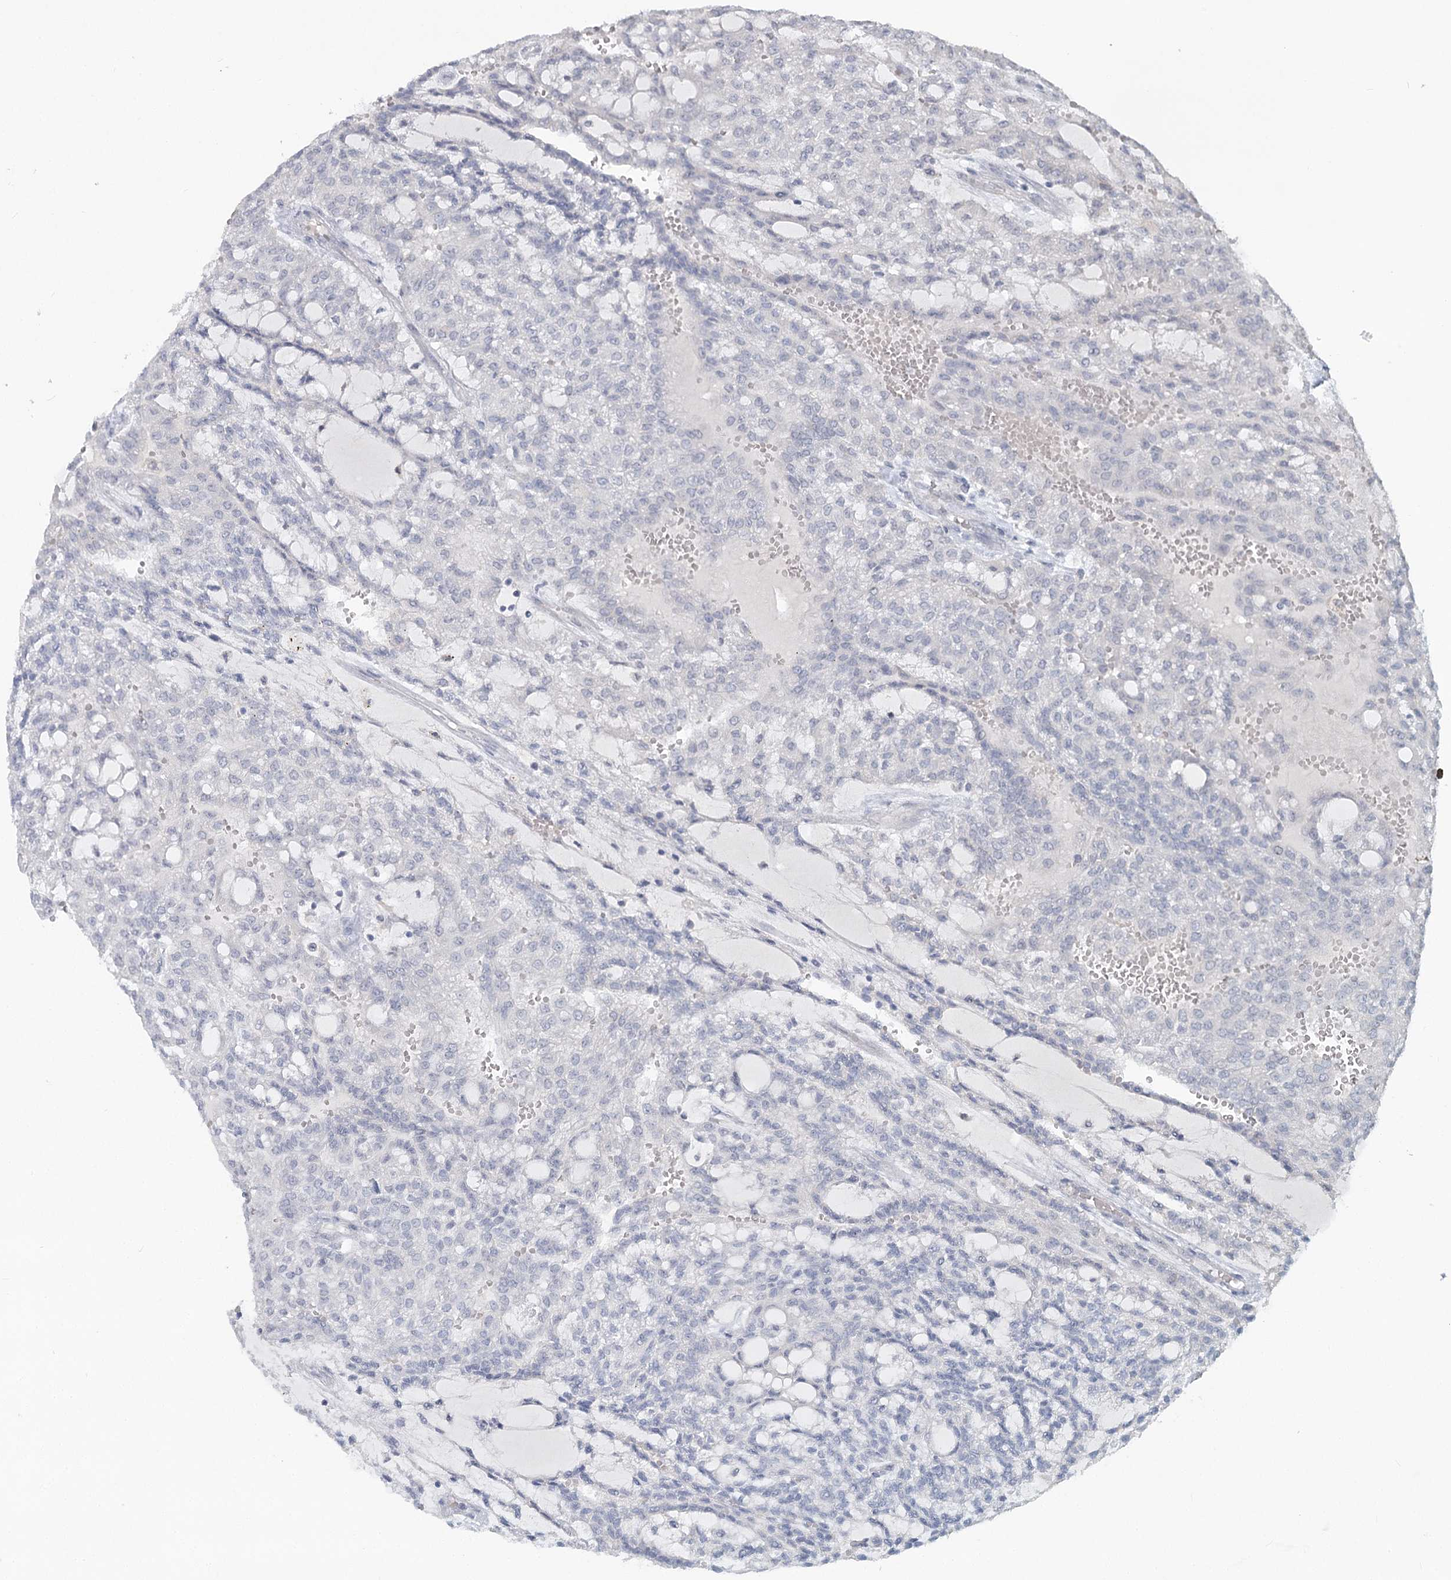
{"staining": {"intensity": "negative", "quantity": "none", "location": "none"}, "tissue": "renal cancer", "cell_type": "Tumor cells", "image_type": "cancer", "snomed": [{"axis": "morphology", "description": "Adenocarcinoma, NOS"}, {"axis": "topography", "description": "Kidney"}], "caption": "DAB immunohistochemical staining of adenocarcinoma (renal) reveals no significant positivity in tumor cells.", "gene": "SLC9A3", "patient": {"sex": "male", "age": 63}}